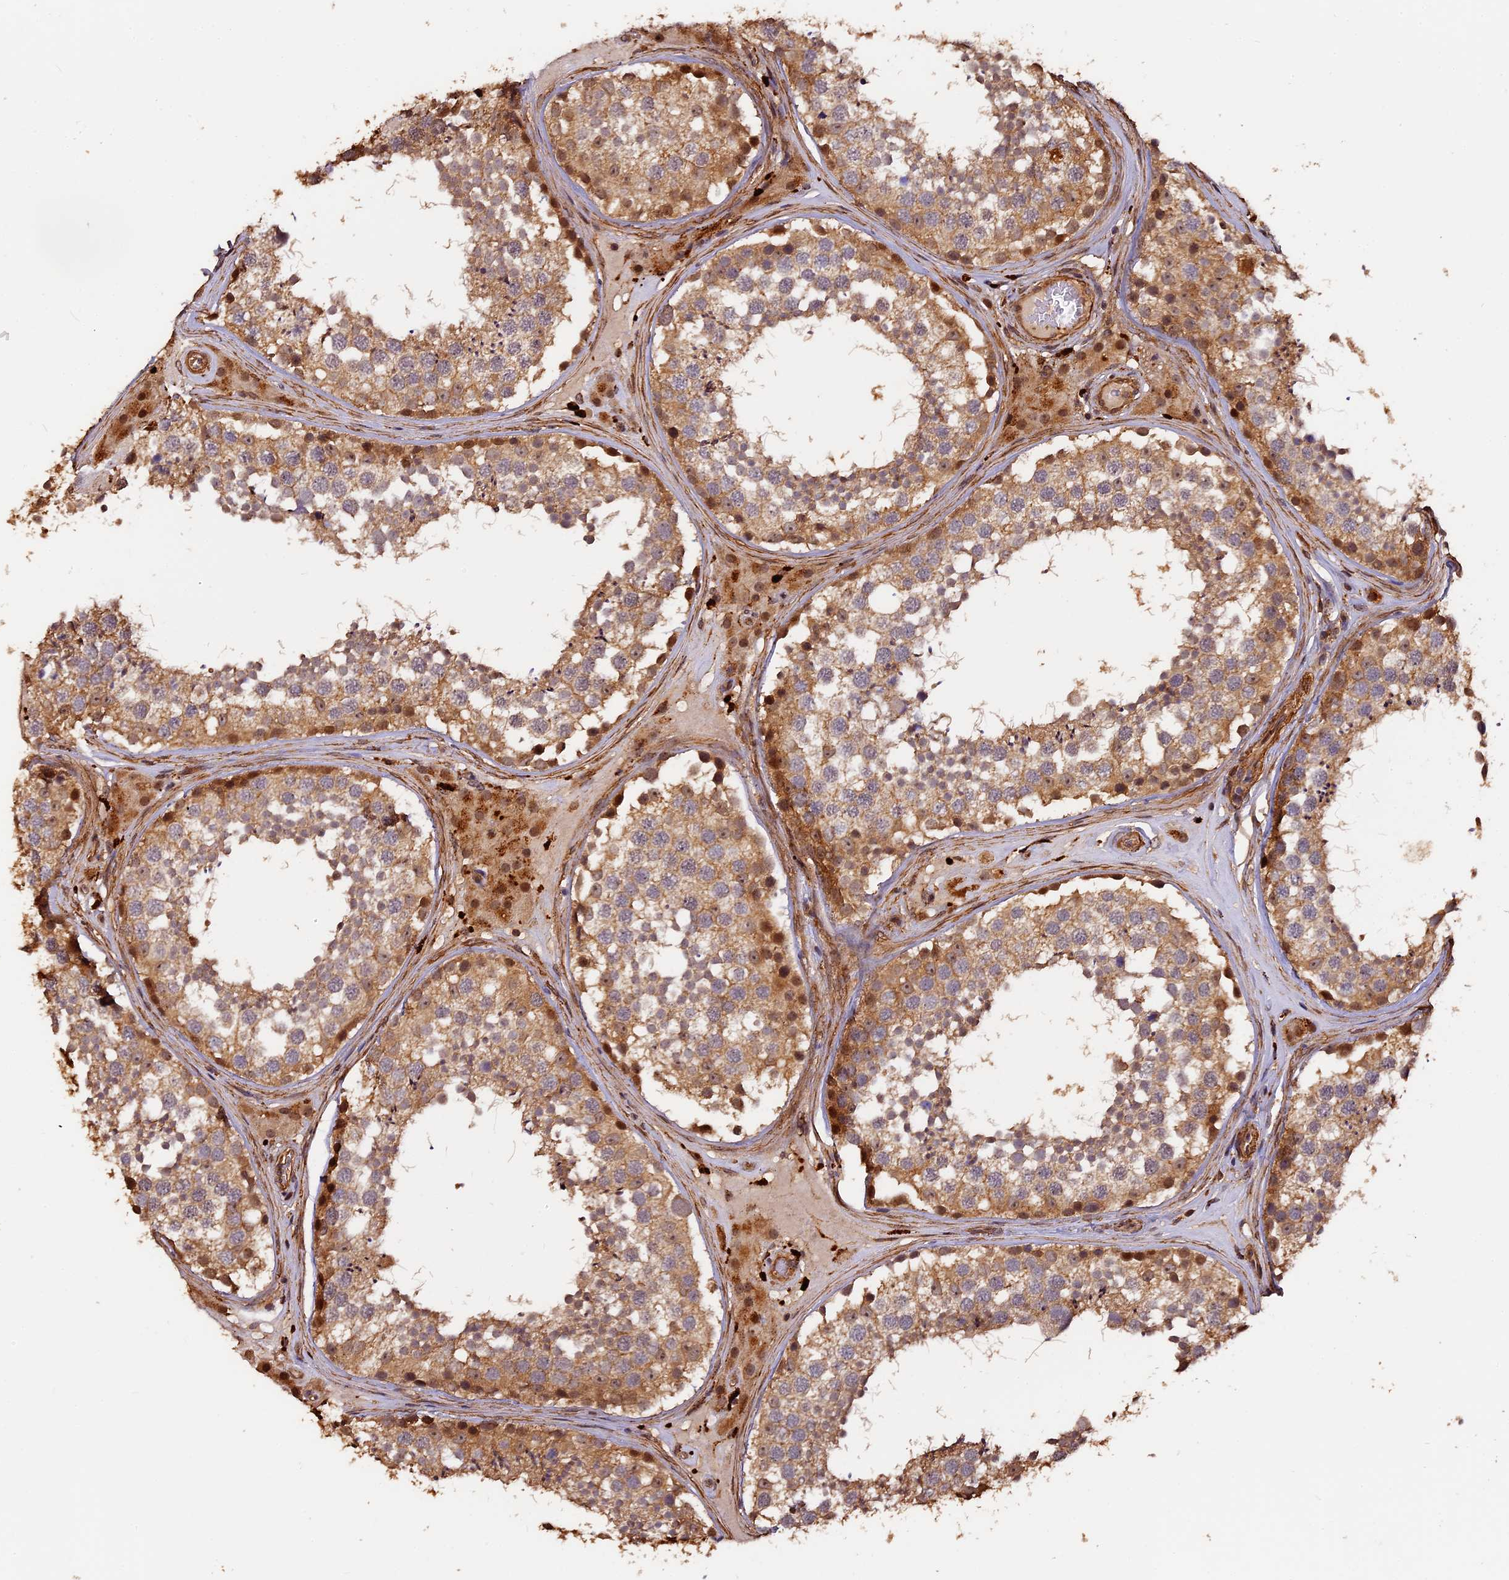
{"staining": {"intensity": "moderate", "quantity": ">75%", "location": "cytoplasmic/membranous,nuclear"}, "tissue": "testis", "cell_type": "Cells in seminiferous ducts", "image_type": "normal", "snomed": [{"axis": "morphology", "description": "Normal tissue, NOS"}, {"axis": "topography", "description": "Testis"}], "caption": "A high-resolution image shows immunohistochemistry (IHC) staining of benign testis, which shows moderate cytoplasmic/membranous,nuclear staining in approximately >75% of cells in seminiferous ducts.", "gene": "MMP15", "patient": {"sex": "male", "age": 46}}